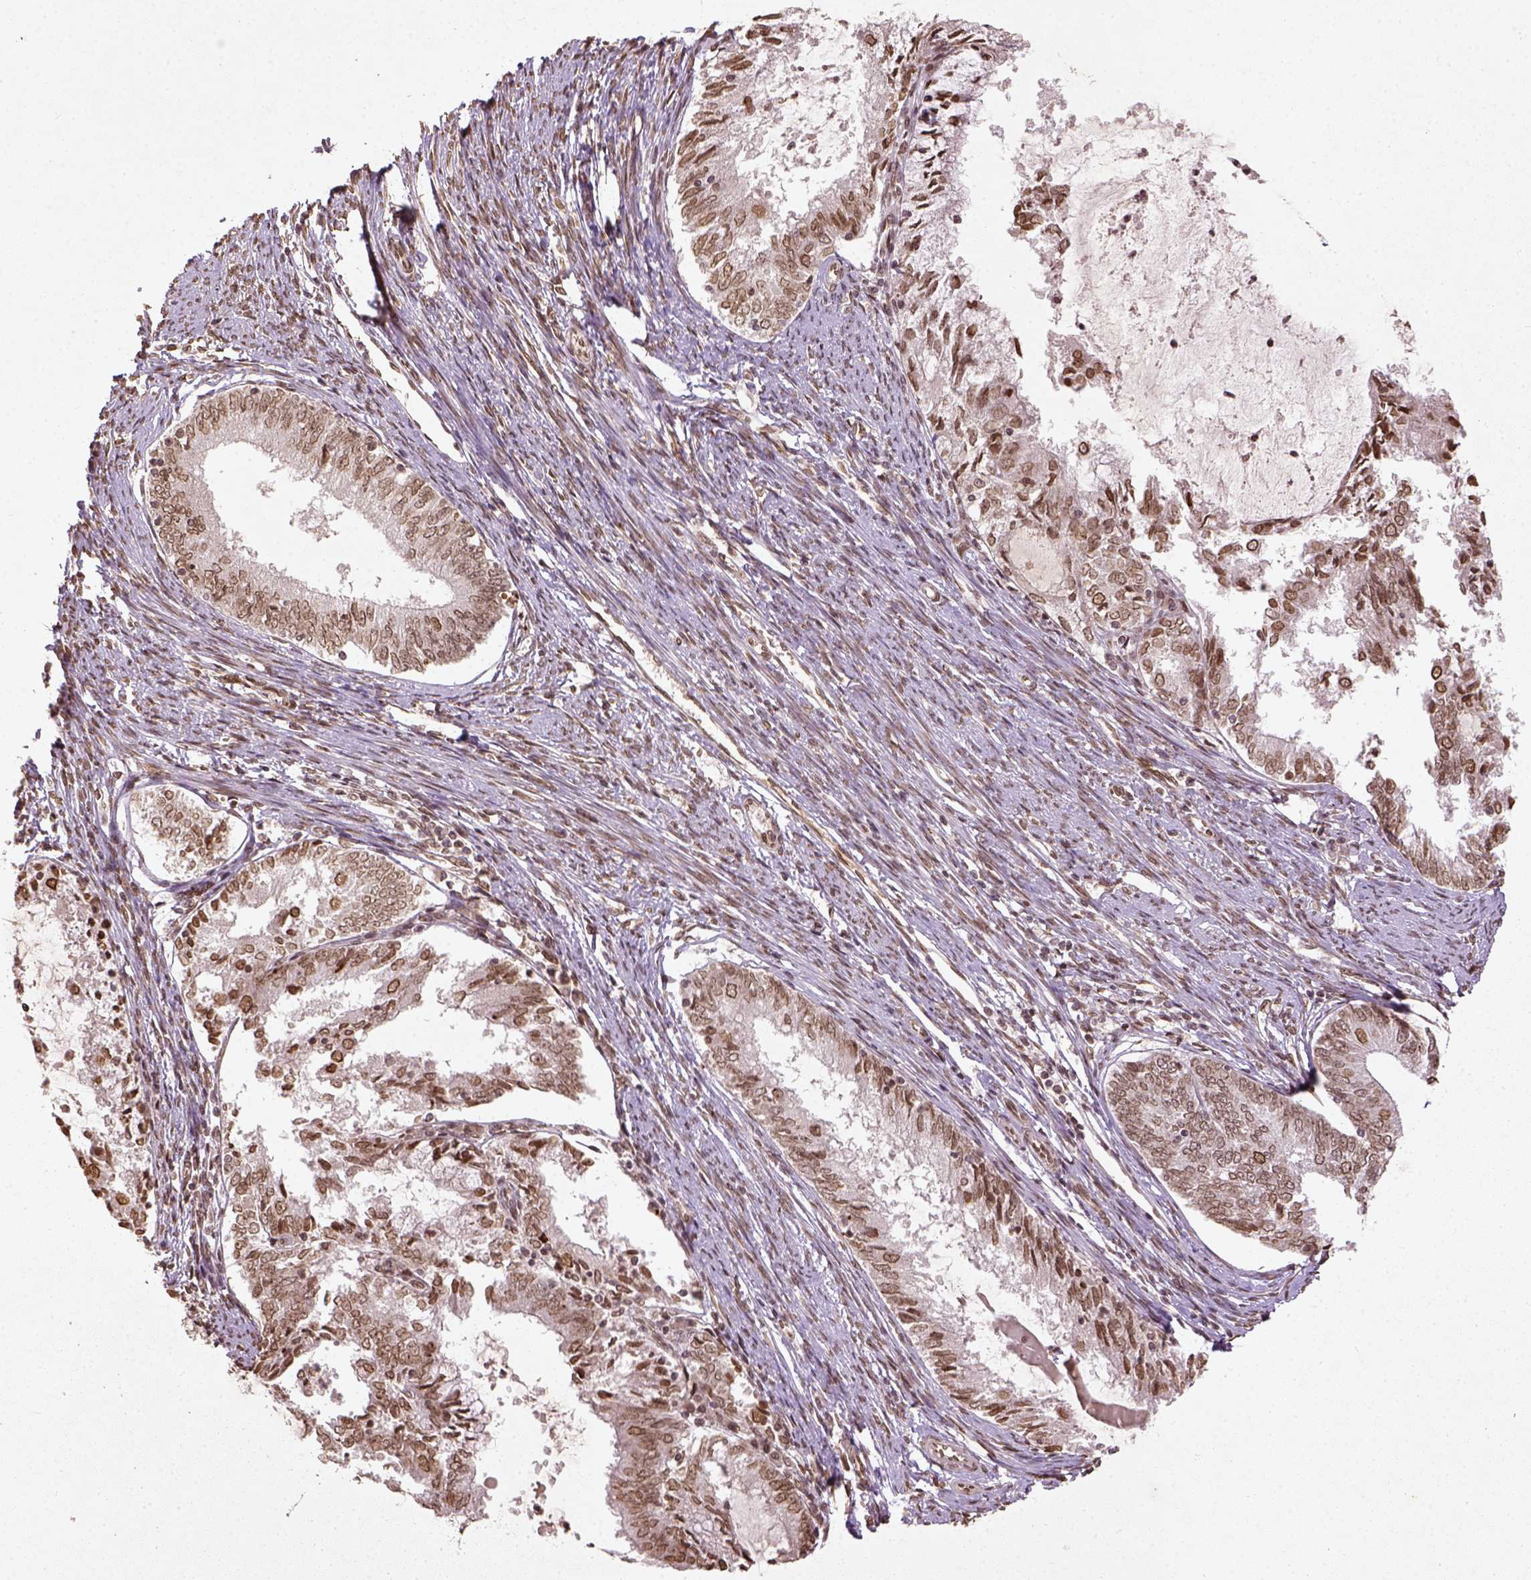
{"staining": {"intensity": "moderate", "quantity": ">75%", "location": "nuclear"}, "tissue": "endometrial cancer", "cell_type": "Tumor cells", "image_type": "cancer", "snomed": [{"axis": "morphology", "description": "Adenocarcinoma, NOS"}, {"axis": "topography", "description": "Endometrium"}], "caption": "Tumor cells demonstrate medium levels of moderate nuclear expression in about >75% of cells in human endometrial adenocarcinoma.", "gene": "BANF1", "patient": {"sex": "female", "age": 57}}